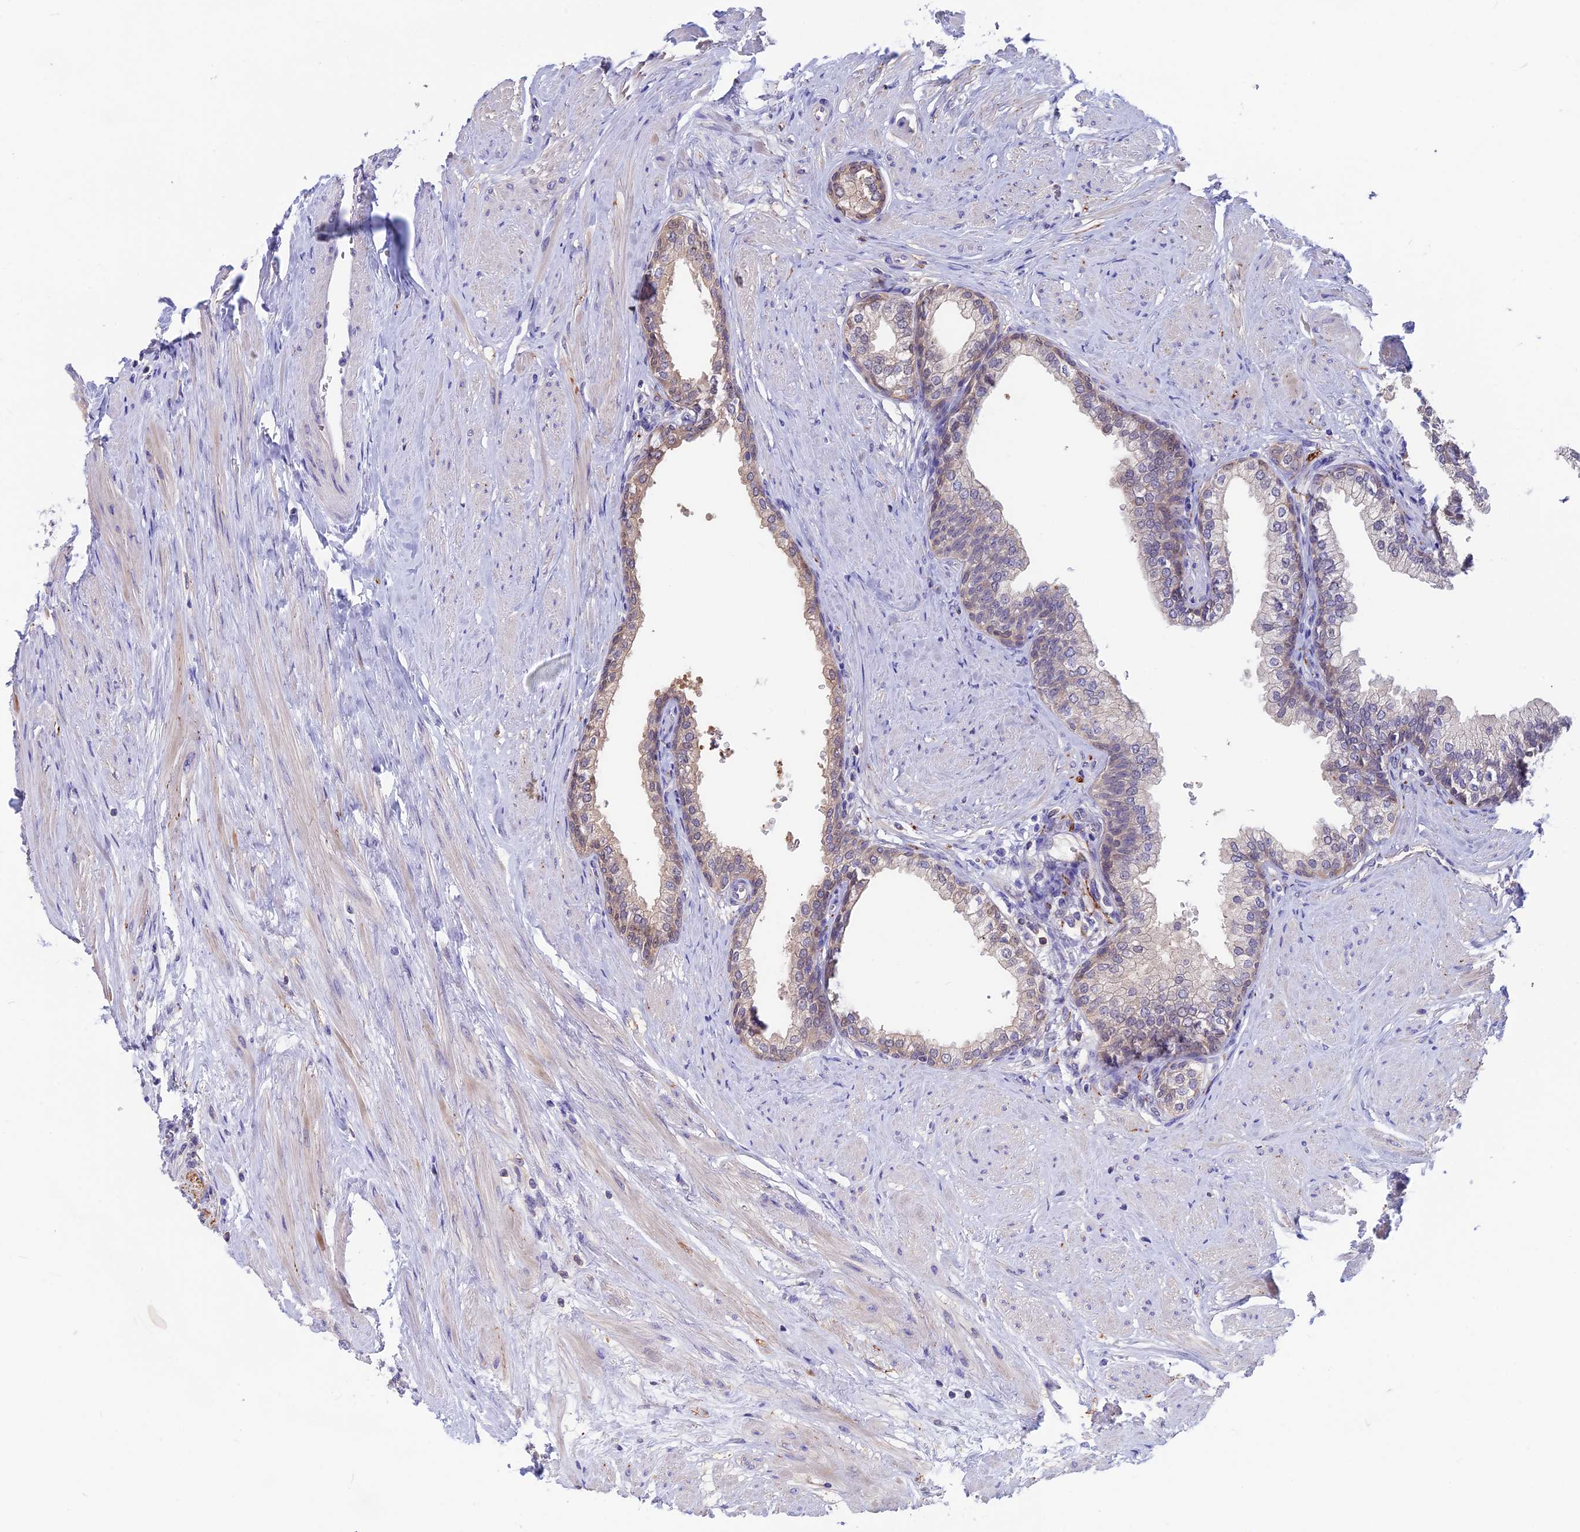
{"staining": {"intensity": "weak", "quantity": "<25%", "location": "cytoplasmic/membranous"}, "tissue": "prostate", "cell_type": "Glandular cells", "image_type": "normal", "snomed": [{"axis": "morphology", "description": "Normal tissue, NOS"}, {"axis": "morphology", "description": "Urothelial carcinoma, Low grade"}, {"axis": "topography", "description": "Urinary bladder"}, {"axis": "topography", "description": "Prostate"}], "caption": "IHC histopathology image of normal prostate stained for a protein (brown), which displays no staining in glandular cells.", "gene": "SNAP91", "patient": {"sex": "male", "age": 60}}